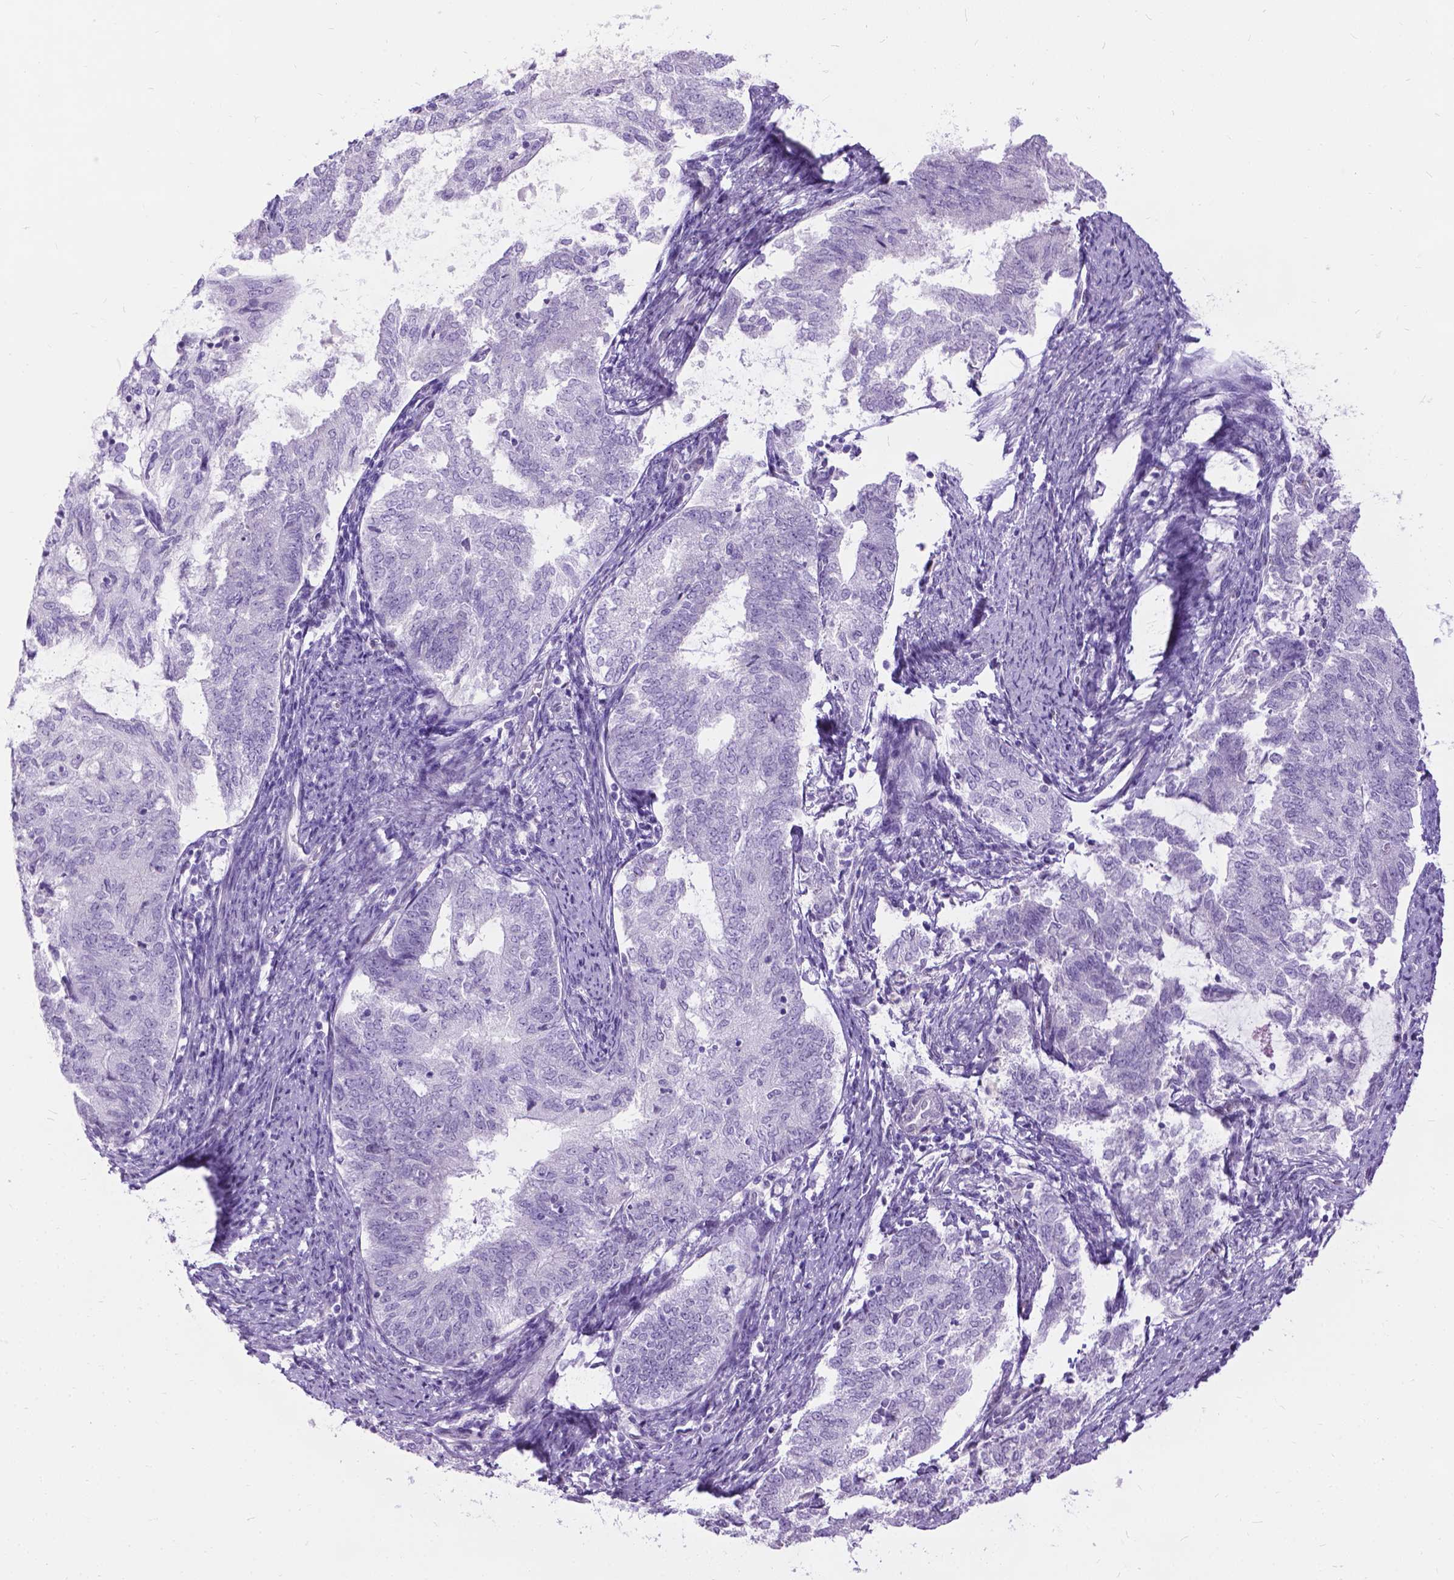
{"staining": {"intensity": "negative", "quantity": "none", "location": "none"}, "tissue": "endometrial cancer", "cell_type": "Tumor cells", "image_type": "cancer", "snomed": [{"axis": "morphology", "description": "Adenocarcinoma, NOS"}, {"axis": "topography", "description": "Endometrium"}], "caption": "Immunohistochemistry of endometrial adenocarcinoma shows no expression in tumor cells. The staining was performed using DAB to visualize the protein expression in brown, while the nuclei were stained in blue with hematoxylin (Magnification: 20x).", "gene": "PROB1", "patient": {"sex": "female", "age": 65}}